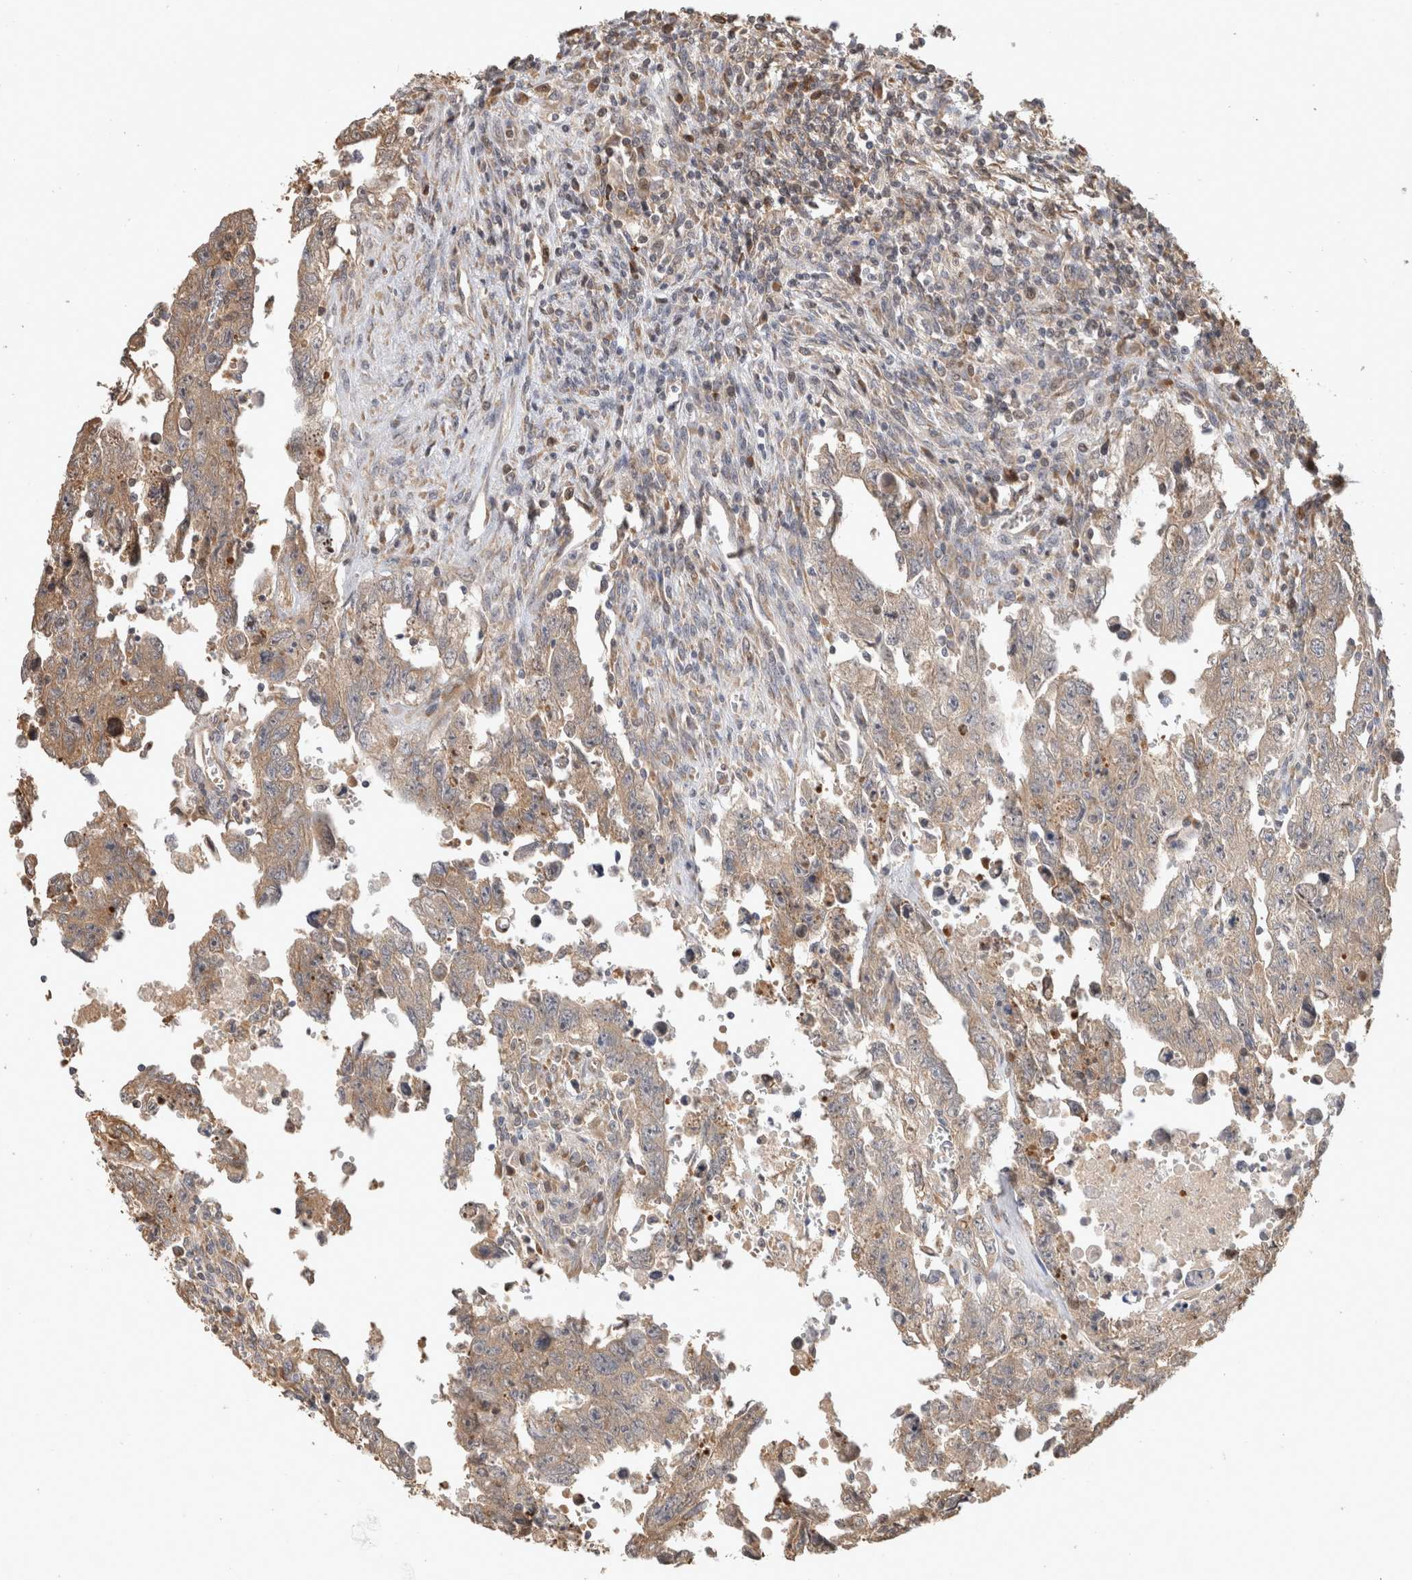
{"staining": {"intensity": "weak", "quantity": ">75%", "location": "cytoplasmic/membranous"}, "tissue": "testis cancer", "cell_type": "Tumor cells", "image_type": "cancer", "snomed": [{"axis": "morphology", "description": "Carcinoma, Embryonal, NOS"}, {"axis": "topography", "description": "Testis"}], "caption": "A brown stain shows weak cytoplasmic/membranous expression of a protein in testis cancer (embryonal carcinoma) tumor cells.", "gene": "PCDHB15", "patient": {"sex": "male", "age": 28}}